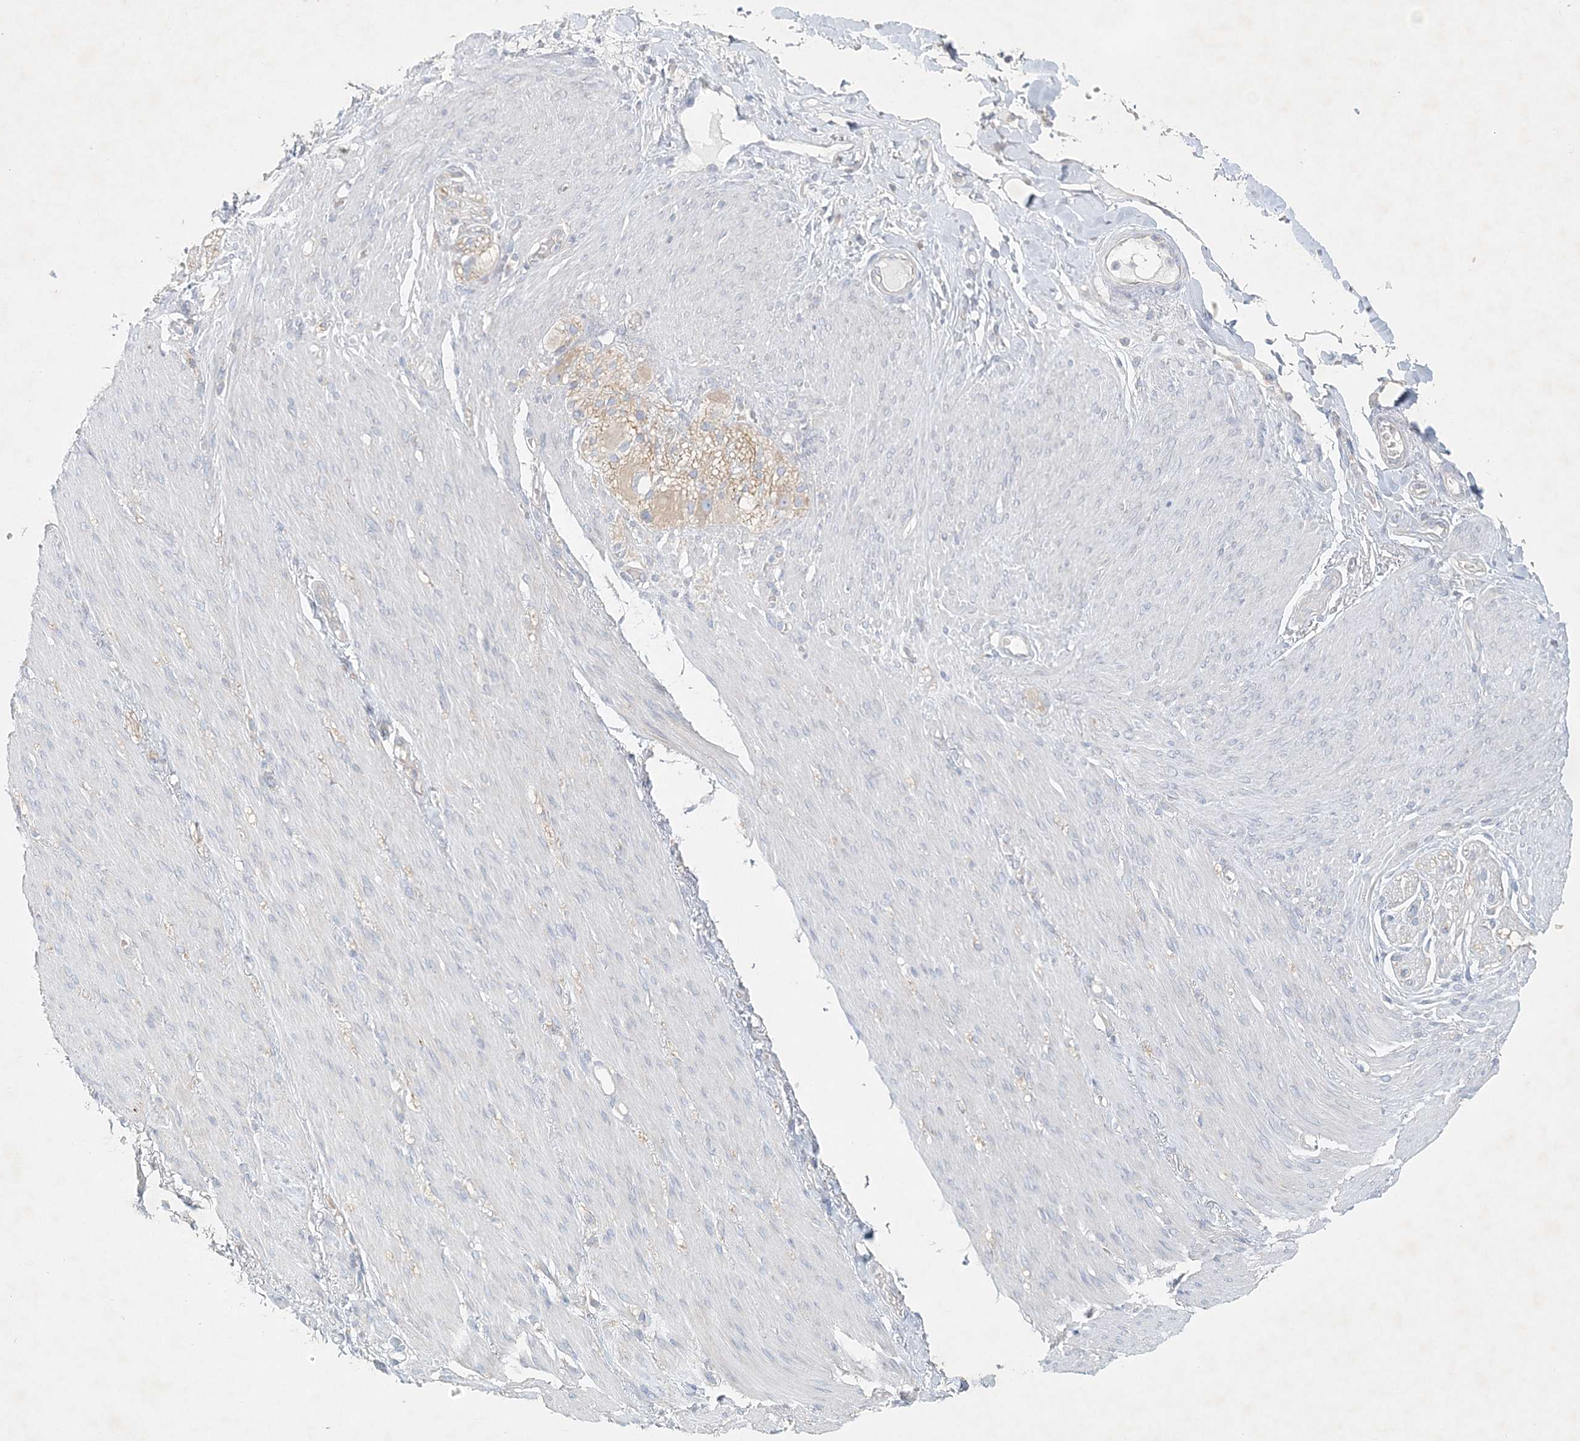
{"staining": {"intensity": "negative", "quantity": "none", "location": "none"}, "tissue": "adipose tissue", "cell_type": "Adipocytes", "image_type": "normal", "snomed": [{"axis": "morphology", "description": "Normal tissue, NOS"}, {"axis": "topography", "description": "Colon"}, {"axis": "topography", "description": "Peripheral nerve tissue"}], "caption": "This image is of unremarkable adipose tissue stained with immunohistochemistry (IHC) to label a protein in brown with the nuclei are counter-stained blue. There is no expression in adipocytes.", "gene": "STK11IP", "patient": {"sex": "female", "age": 61}}